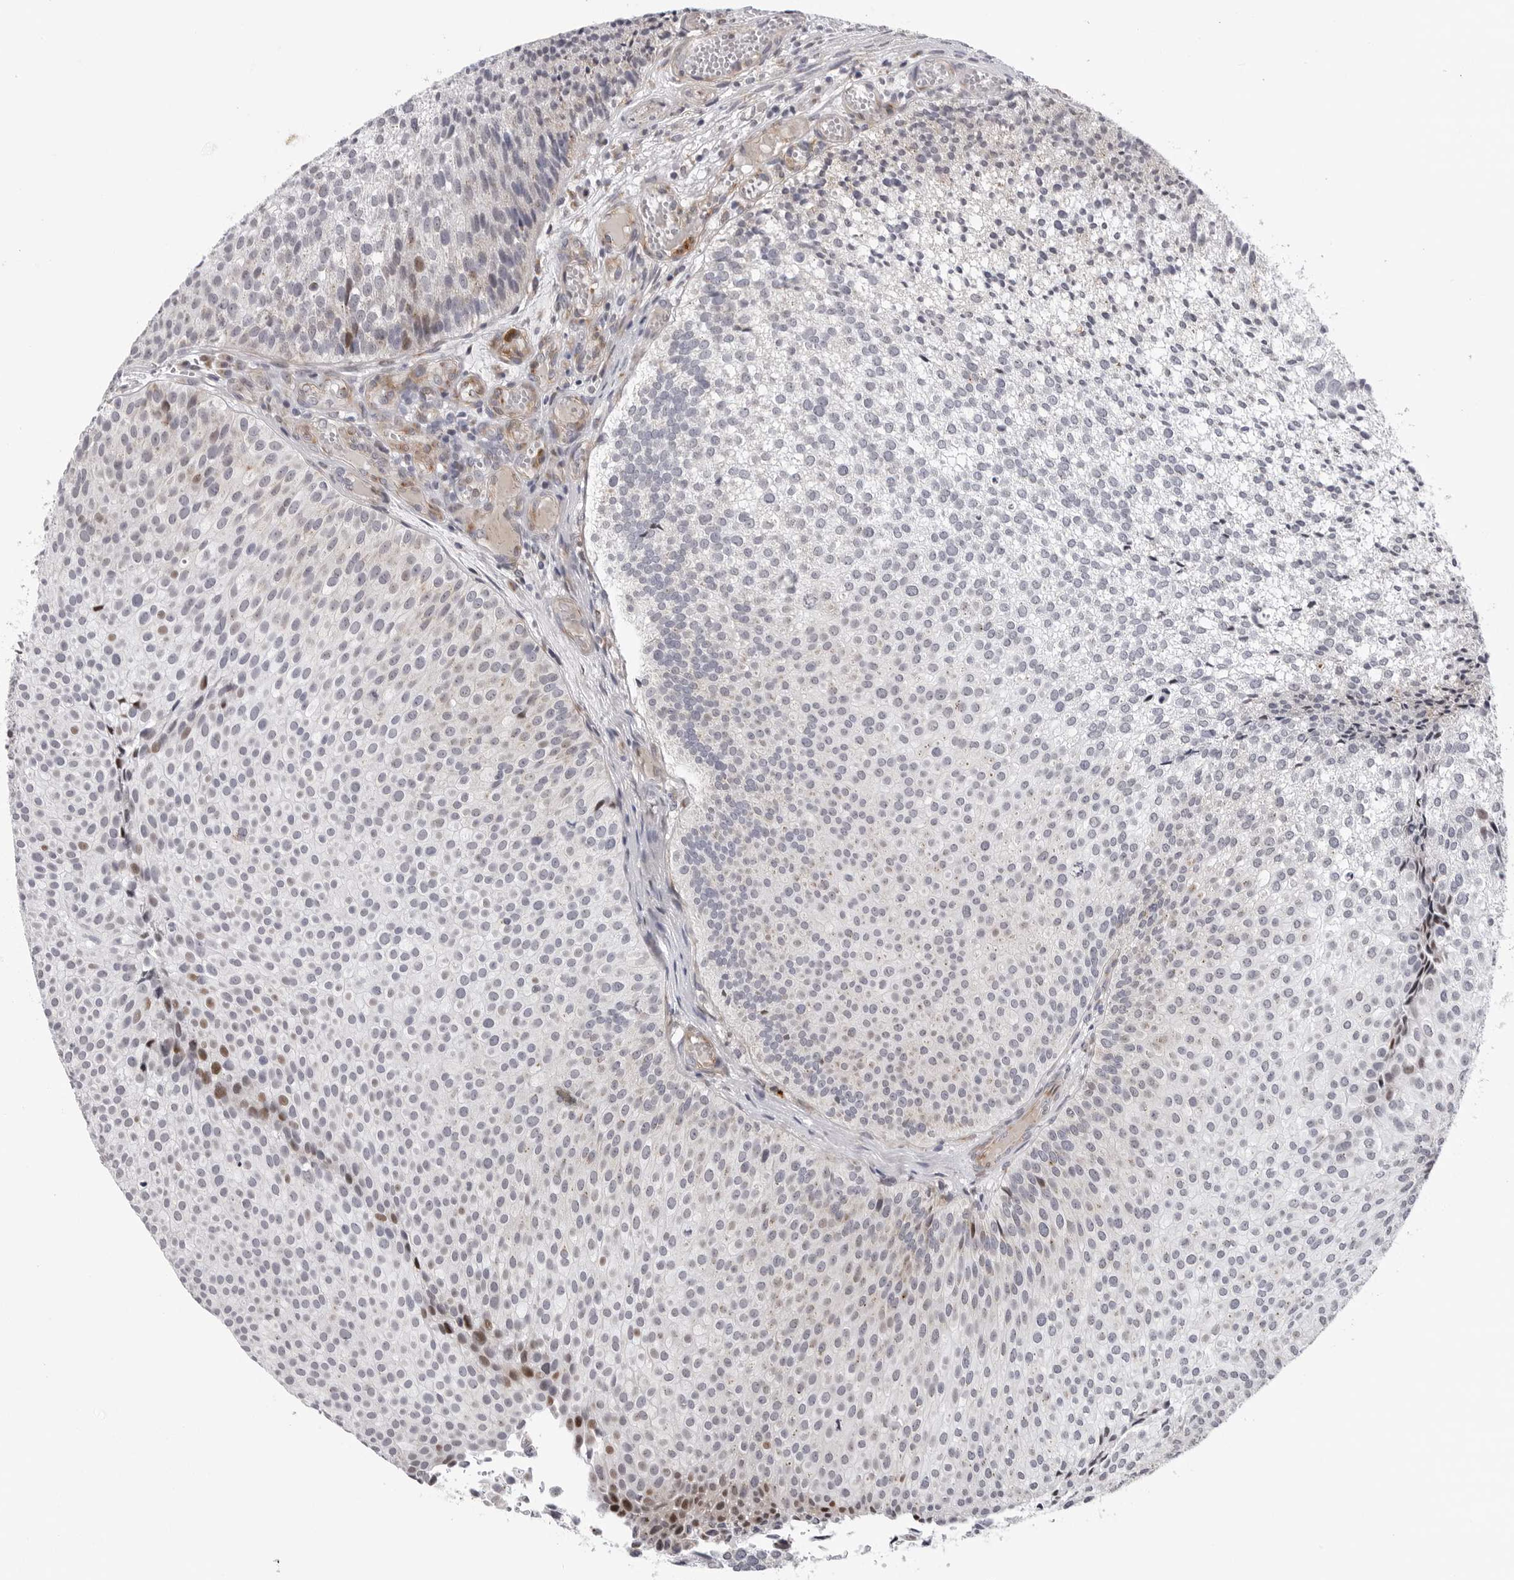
{"staining": {"intensity": "weak", "quantity": "<25%", "location": "cytoplasmic/membranous"}, "tissue": "urothelial cancer", "cell_type": "Tumor cells", "image_type": "cancer", "snomed": [{"axis": "morphology", "description": "Urothelial carcinoma, Low grade"}, {"axis": "topography", "description": "Urinary bladder"}], "caption": "Urothelial carcinoma (low-grade) was stained to show a protein in brown. There is no significant expression in tumor cells. (DAB IHC, high magnification).", "gene": "CDK20", "patient": {"sex": "male", "age": 86}}